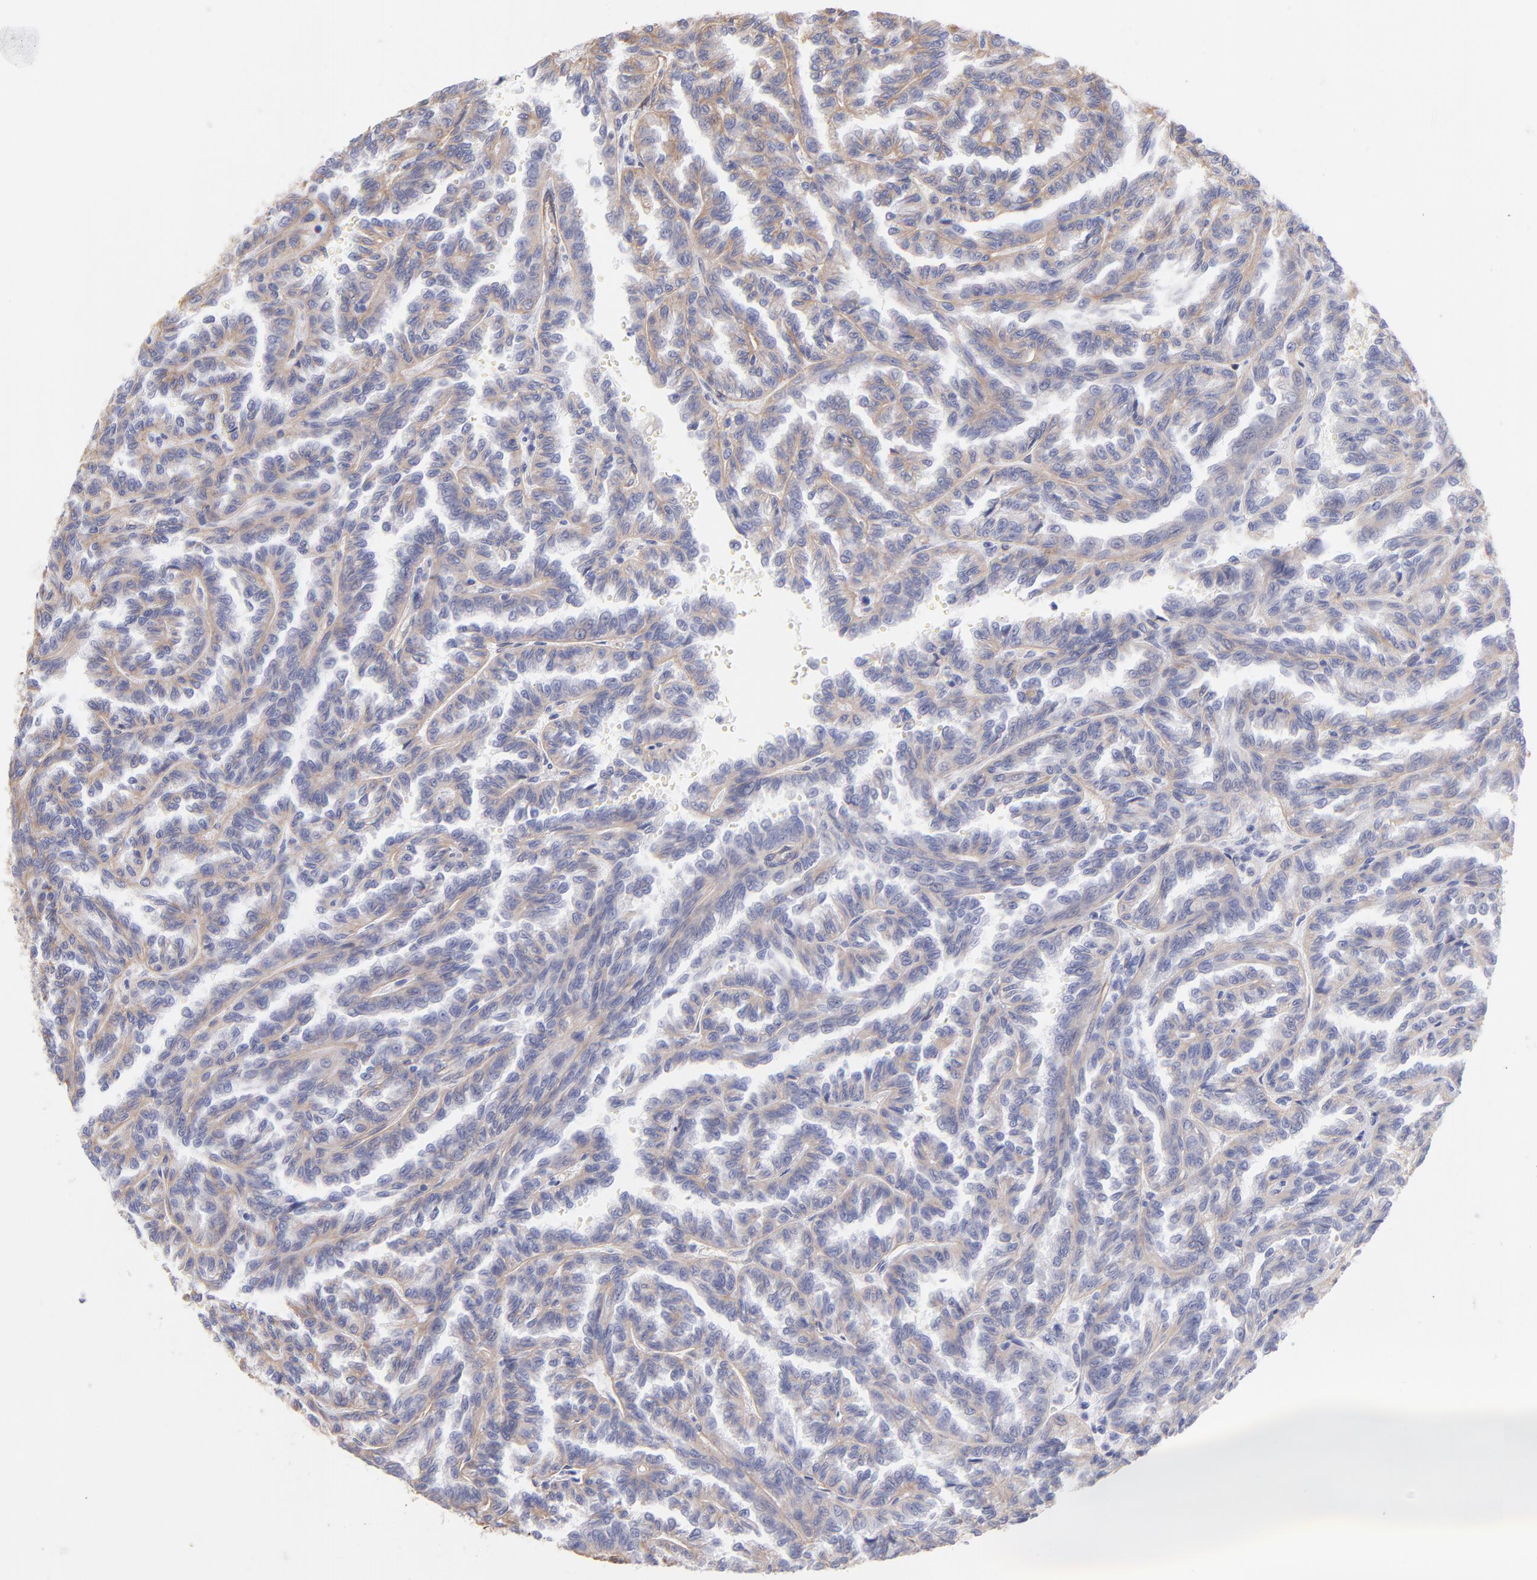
{"staining": {"intensity": "weak", "quantity": "<25%", "location": "cytoplasmic/membranous"}, "tissue": "renal cancer", "cell_type": "Tumor cells", "image_type": "cancer", "snomed": [{"axis": "morphology", "description": "Inflammation, NOS"}, {"axis": "morphology", "description": "Adenocarcinoma, NOS"}, {"axis": "topography", "description": "Kidney"}], "caption": "DAB immunohistochemical staining of adenocarcinoma (renal) exhibits no significant staining in tumor cells.", "gene": "PLEC", "patient": {"sex": "male", "age": 68}}